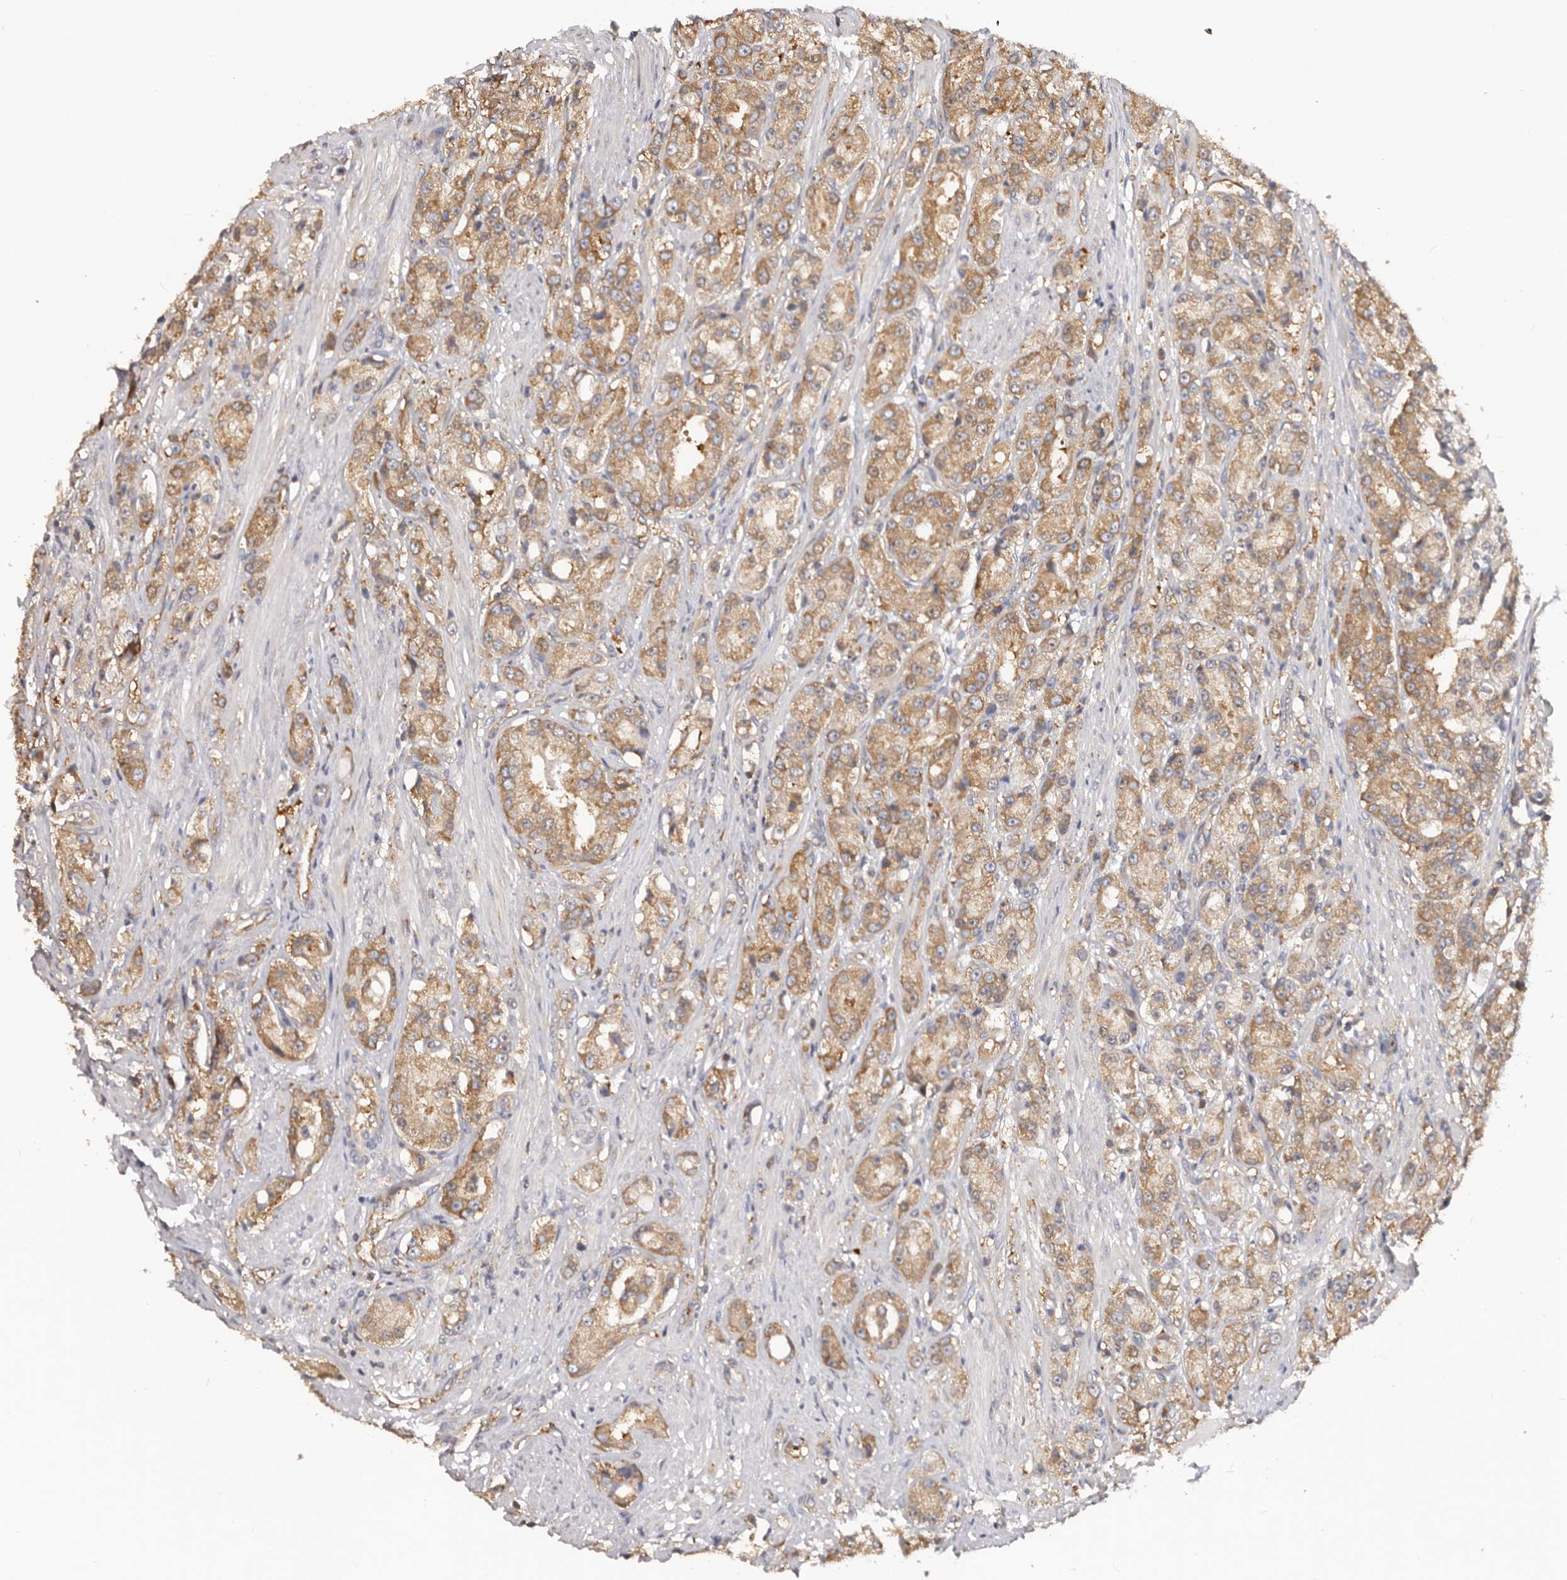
{"staining": {"intensity": "moderate", "quantity": ">75%", "location": "cytoplasmic/membranous"}, "tissue": "prostate cancer", "cell_type": "Tumor cells", "image_type": "cancer", "snomed": [{"axis": "morphology", "description": "Adenocarcinoma, High grade"}, {"axis": "topography", "description": "Prostate"}], "caption": "Prostate high-grade adenocarcinoma tissue exhibits moderate cytoplasmic/membranous staining in approximately >75% of tumor cells, visualized by immunohistochemistry.", "gene": "EPRS1", "patient": {"sex": "male", "age": 60}}